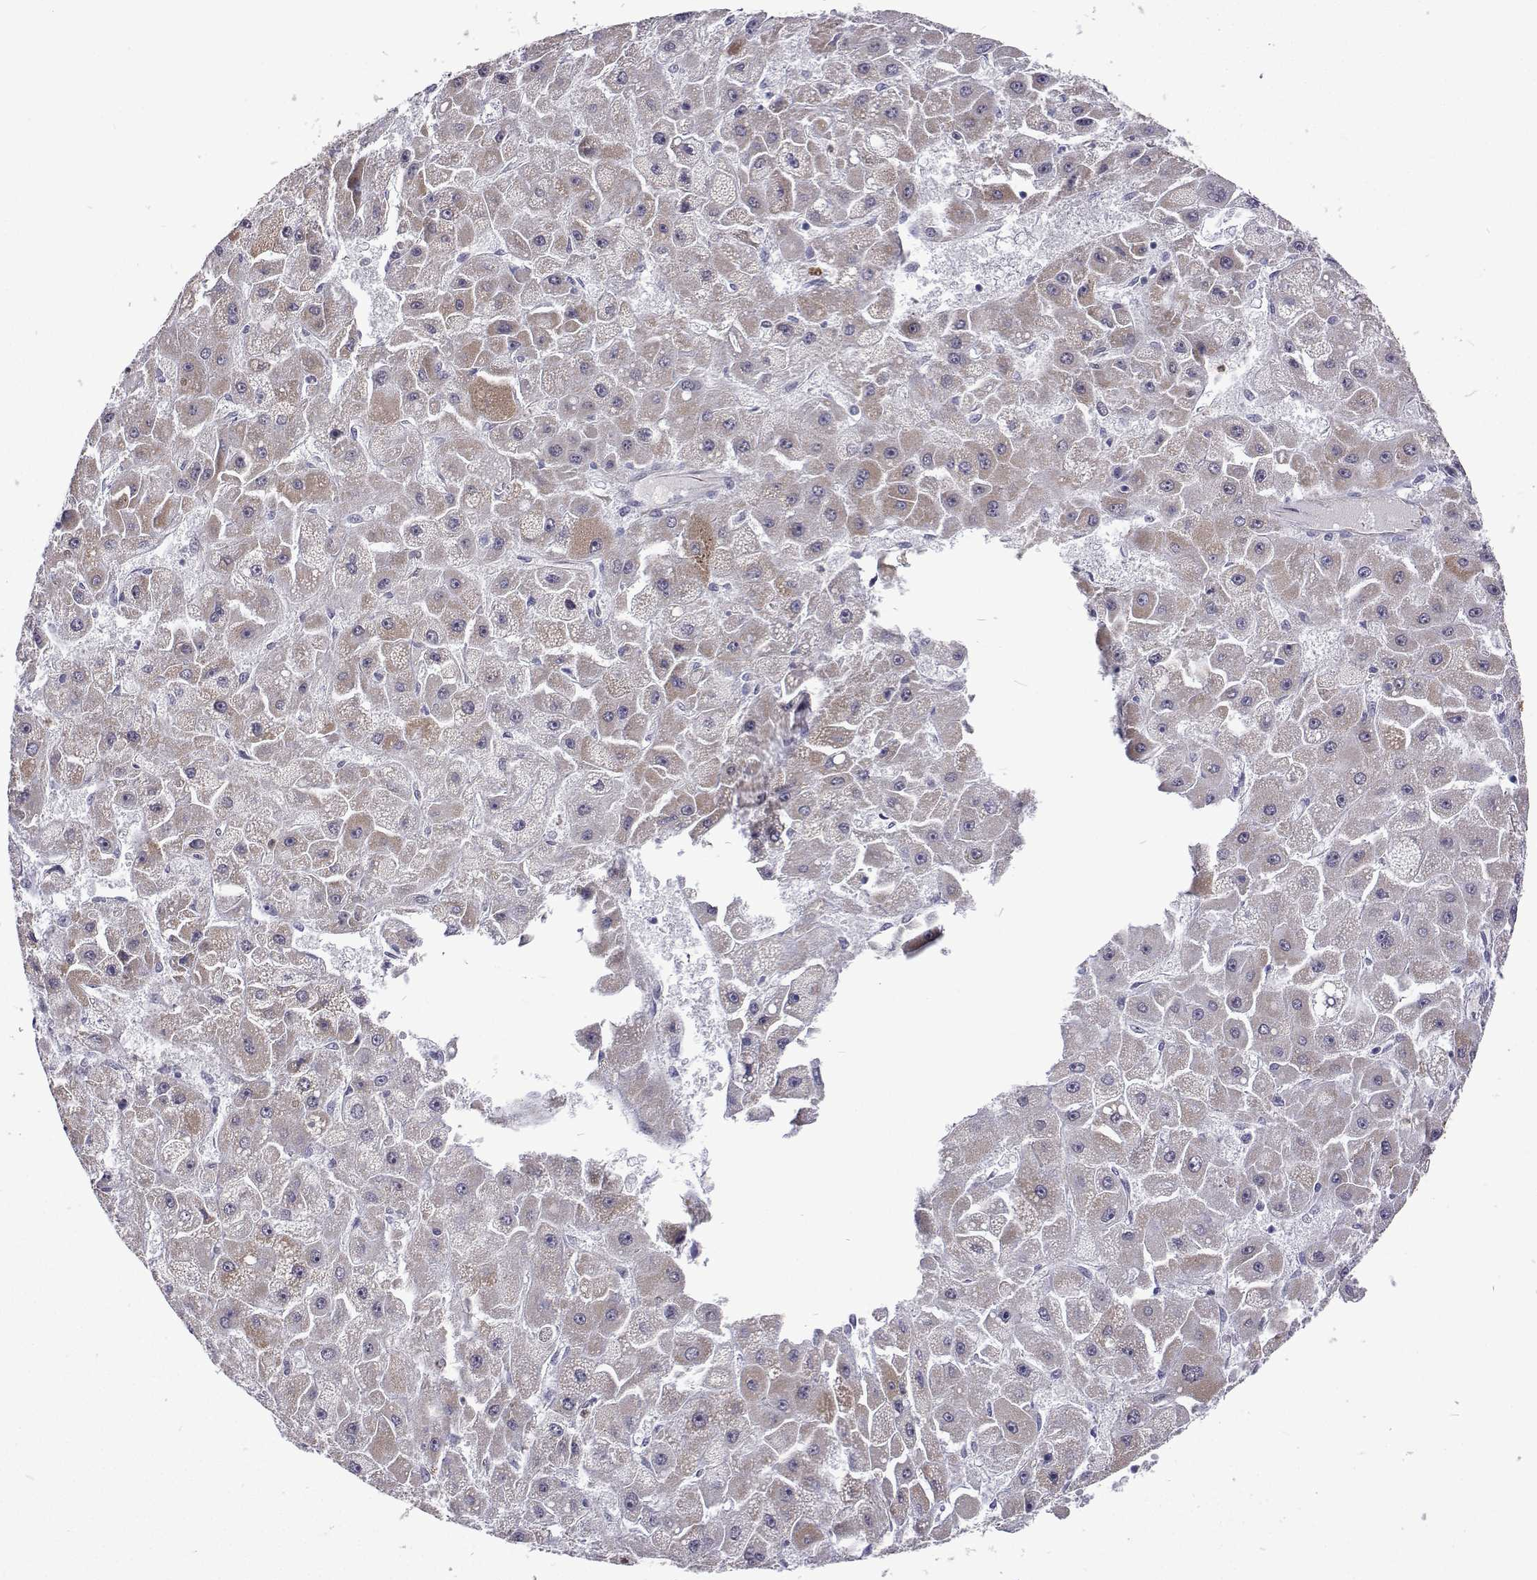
{"staining": {"intensity": "weak", "quantity": "<25%", "location": "cytoplasmic/membranous"}, "tissue": "liver cancer", "cell_type": "Tumor cells", "image_type": "cancer", "snomed": [{"axis": "morphology", "description": "Carcinoma, Hepatocellular, NOS"}, {"axis": "topography", "description": "Liver"}], "caption": "This micrograph is of liver hepatocellular carcinoma stained with immunohistochemistry to label a protein in brown with the nuclei are counter-stained blue. There is no staining in tumor cells. (DAB IHC with hematoxylin counter stain).", "gene": "DHTKD1", "patient": {"sex": "female", "age": 25}}